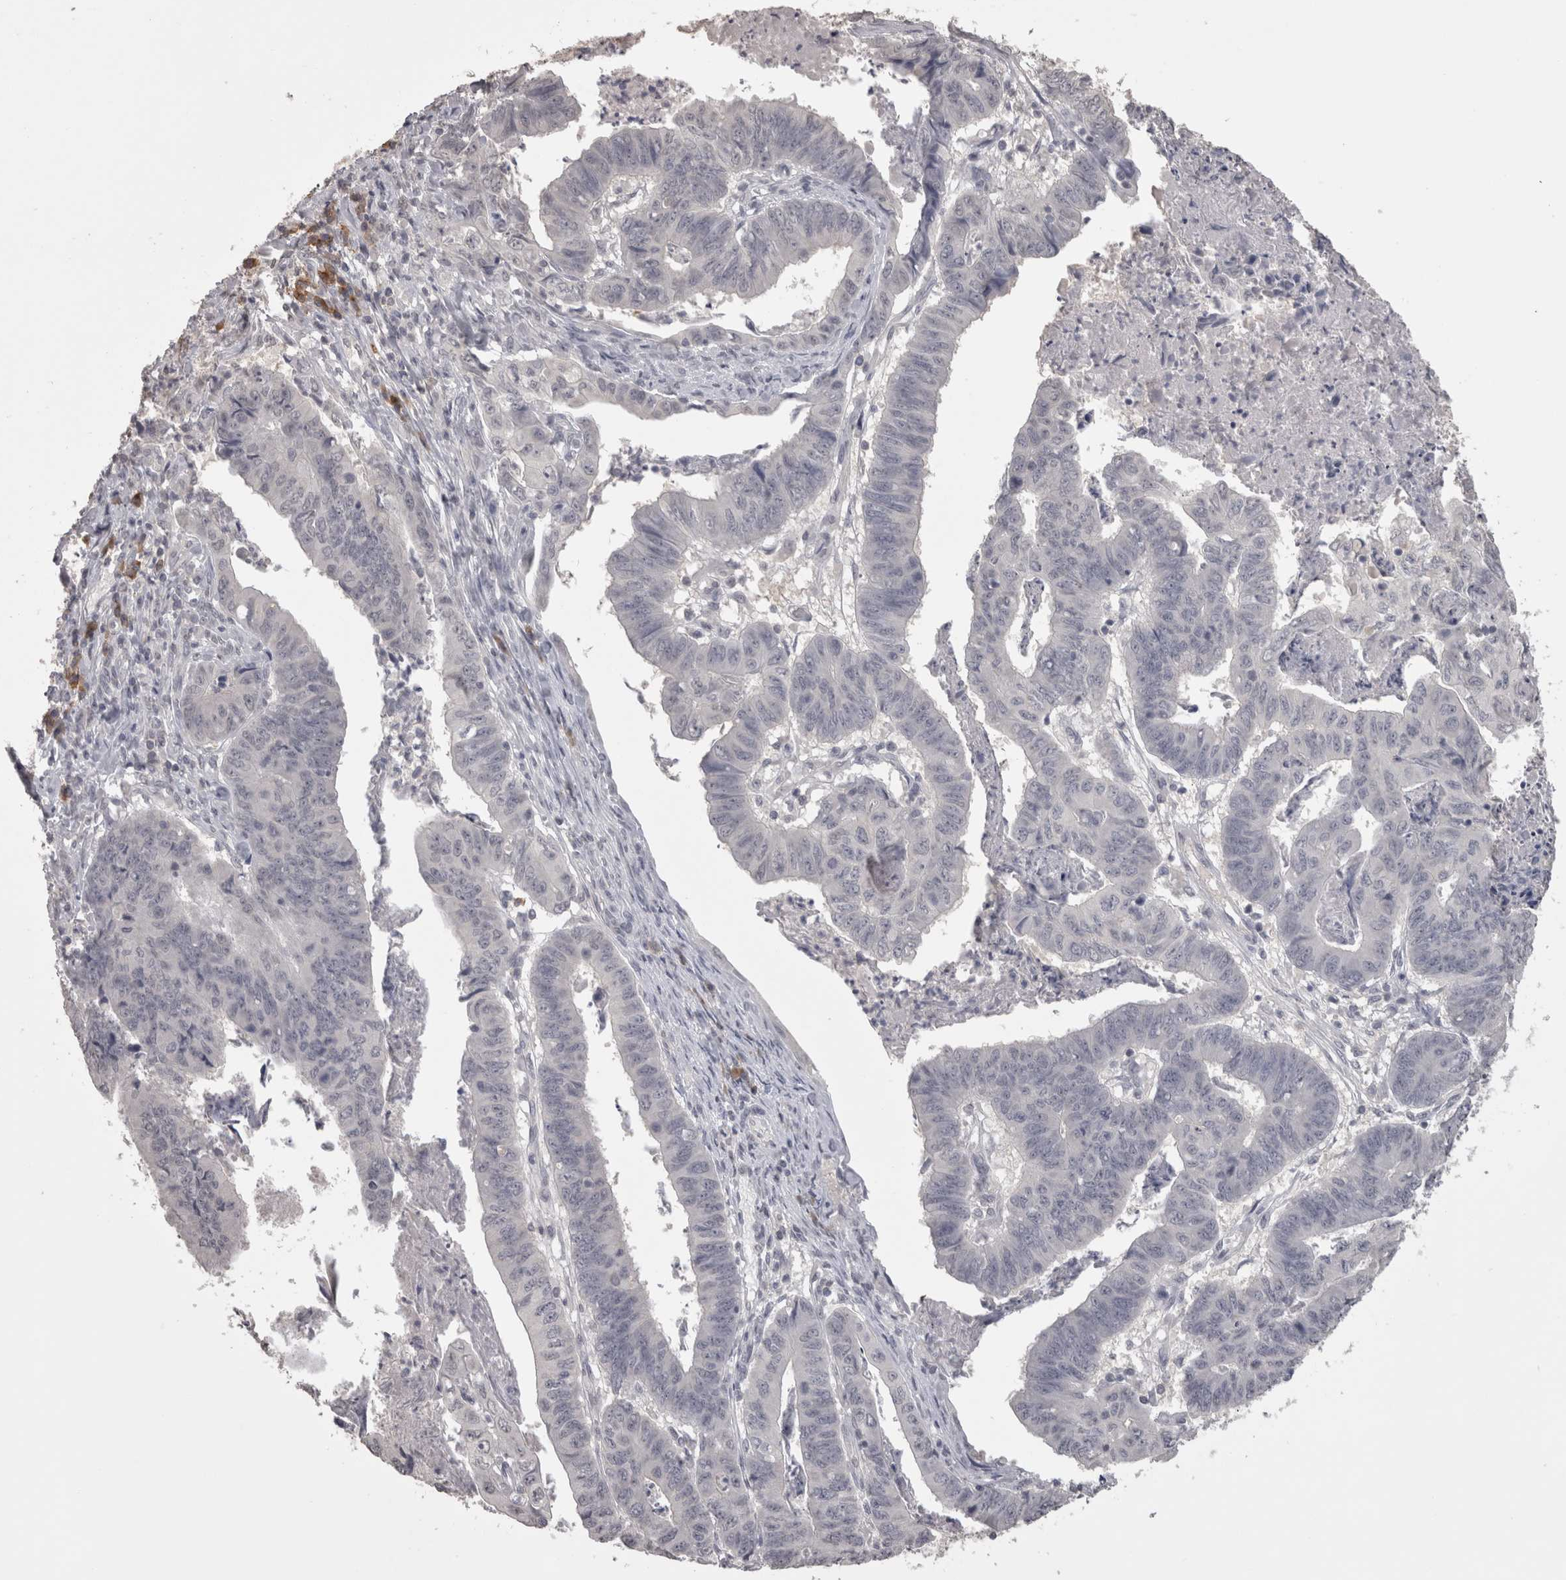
{"staining": {"intensity": "negative", "quantity": "none", "location": "none"}, "tissue": "stomach cancer", "cell_type": "Tumor cells", "image_type": "cancer", "snomed": [{"axis": "morphology", "description": "Adenocarcinoma, NOS"}, {"axis": "topography", "description": "Stomach, lower"}], "caption": "A high-resolution micrograph shows immunohistochemistry staining of stomach adenocarcinoma, which demonstrates no significant staining in tumor cells. (DAB (3,3'-diaminobenzidine) IHC visualized using brightfield microscopy, high magnification).", "gene": "LAX1", "patient": {"sex": "male", "age": 77}}